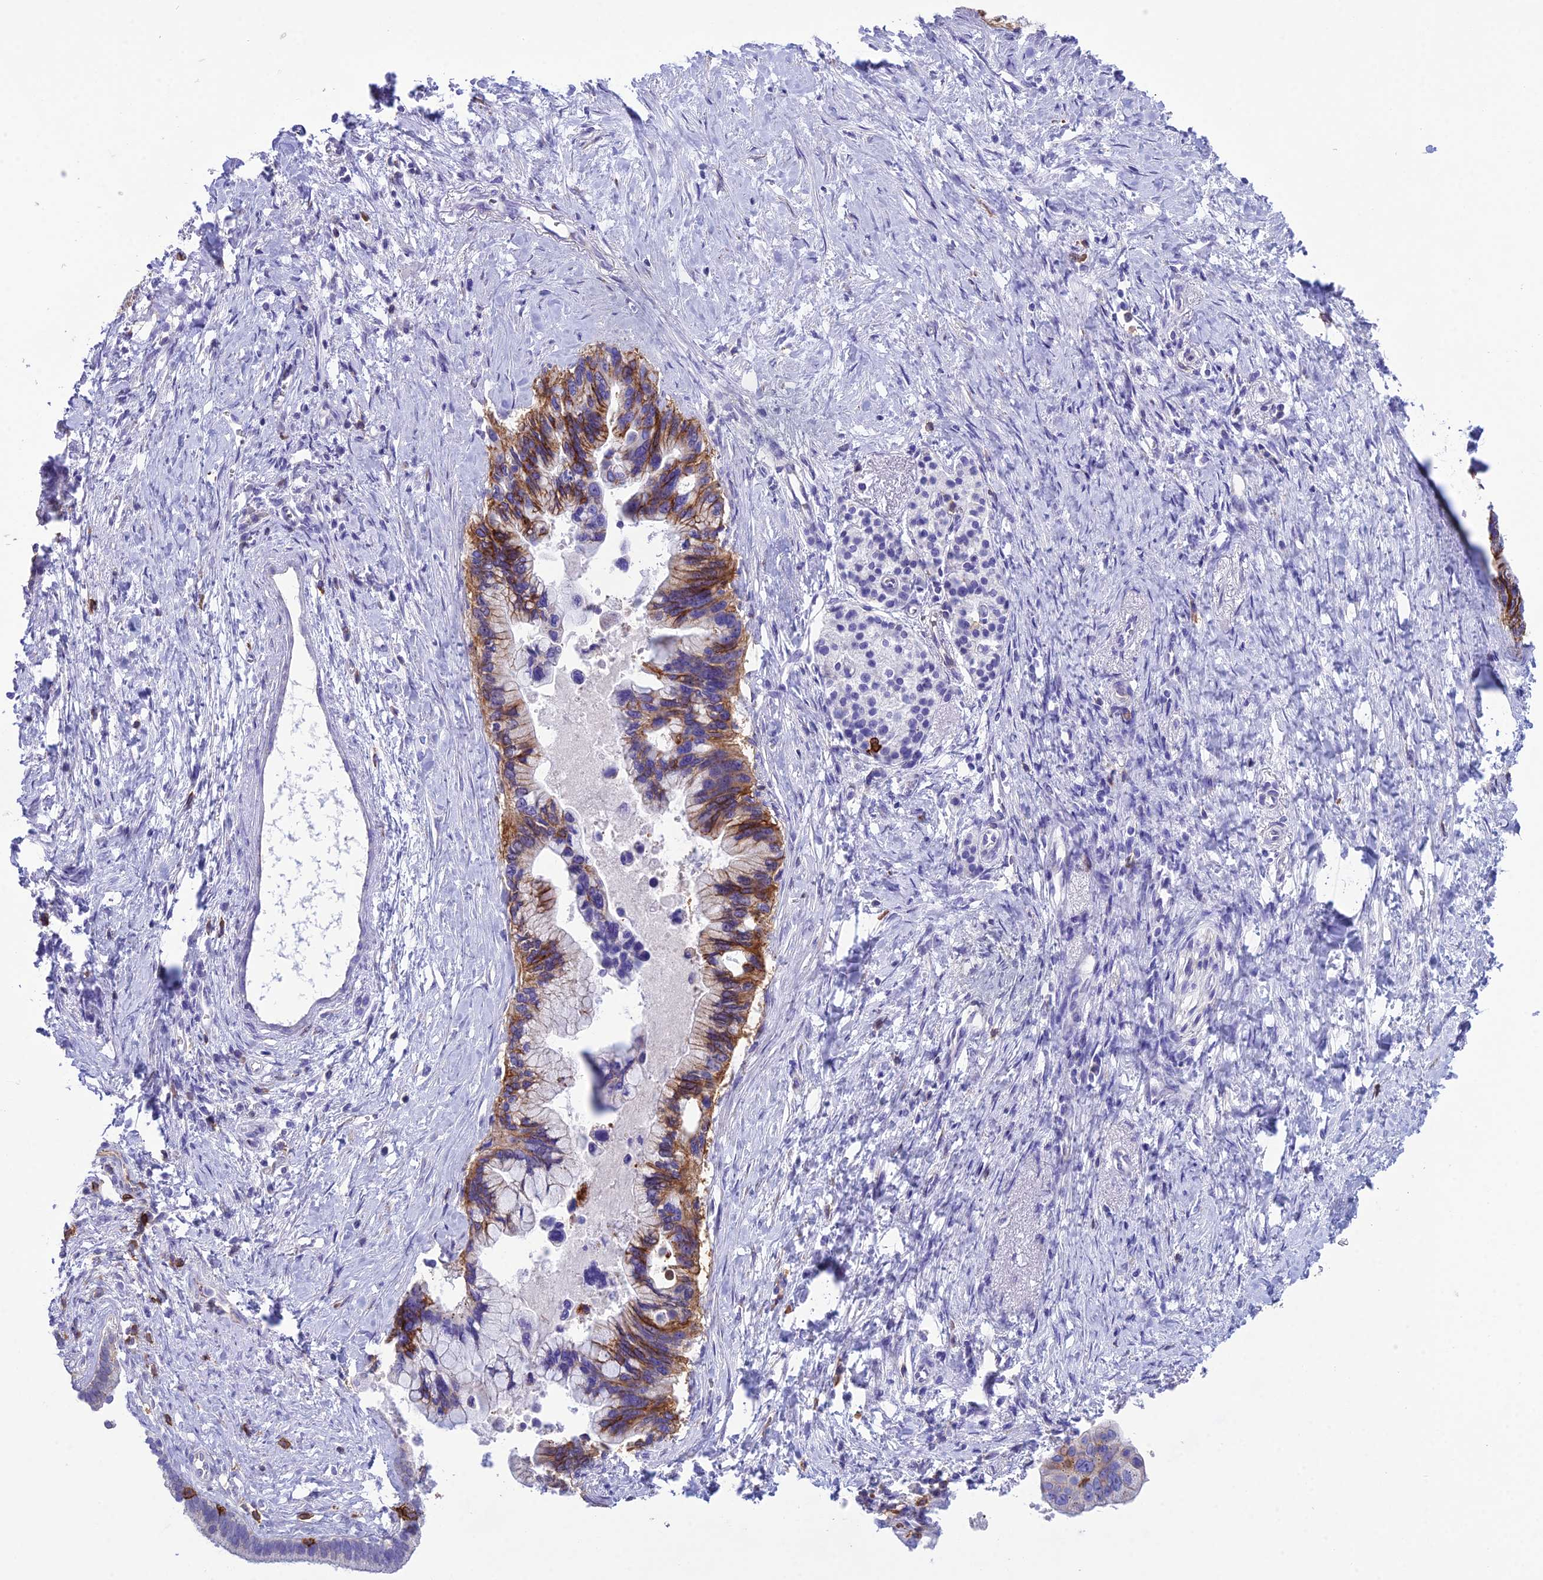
{"staining": {"intensity": "strong", "quantity": ">75%", "location": "cytoplasmic/membranous"}, "tissue": "pancreatic cancer", "cell_type": "Tumor cells", "image_type": "cancer", "snomed": [{"axis": "morphology", "description": "Adenocarcinoma, NOS"}, {"axis": "topography", "description": "Pancreas"}], "caption": "Tumor cells exhibit strong cytoplasmic/membranous positivity in about >75% of cells in pancreatic cancer (adenocarcinoma).", "gene": "OR1Q1", "patient": {"sex": "female", "age": 83}}